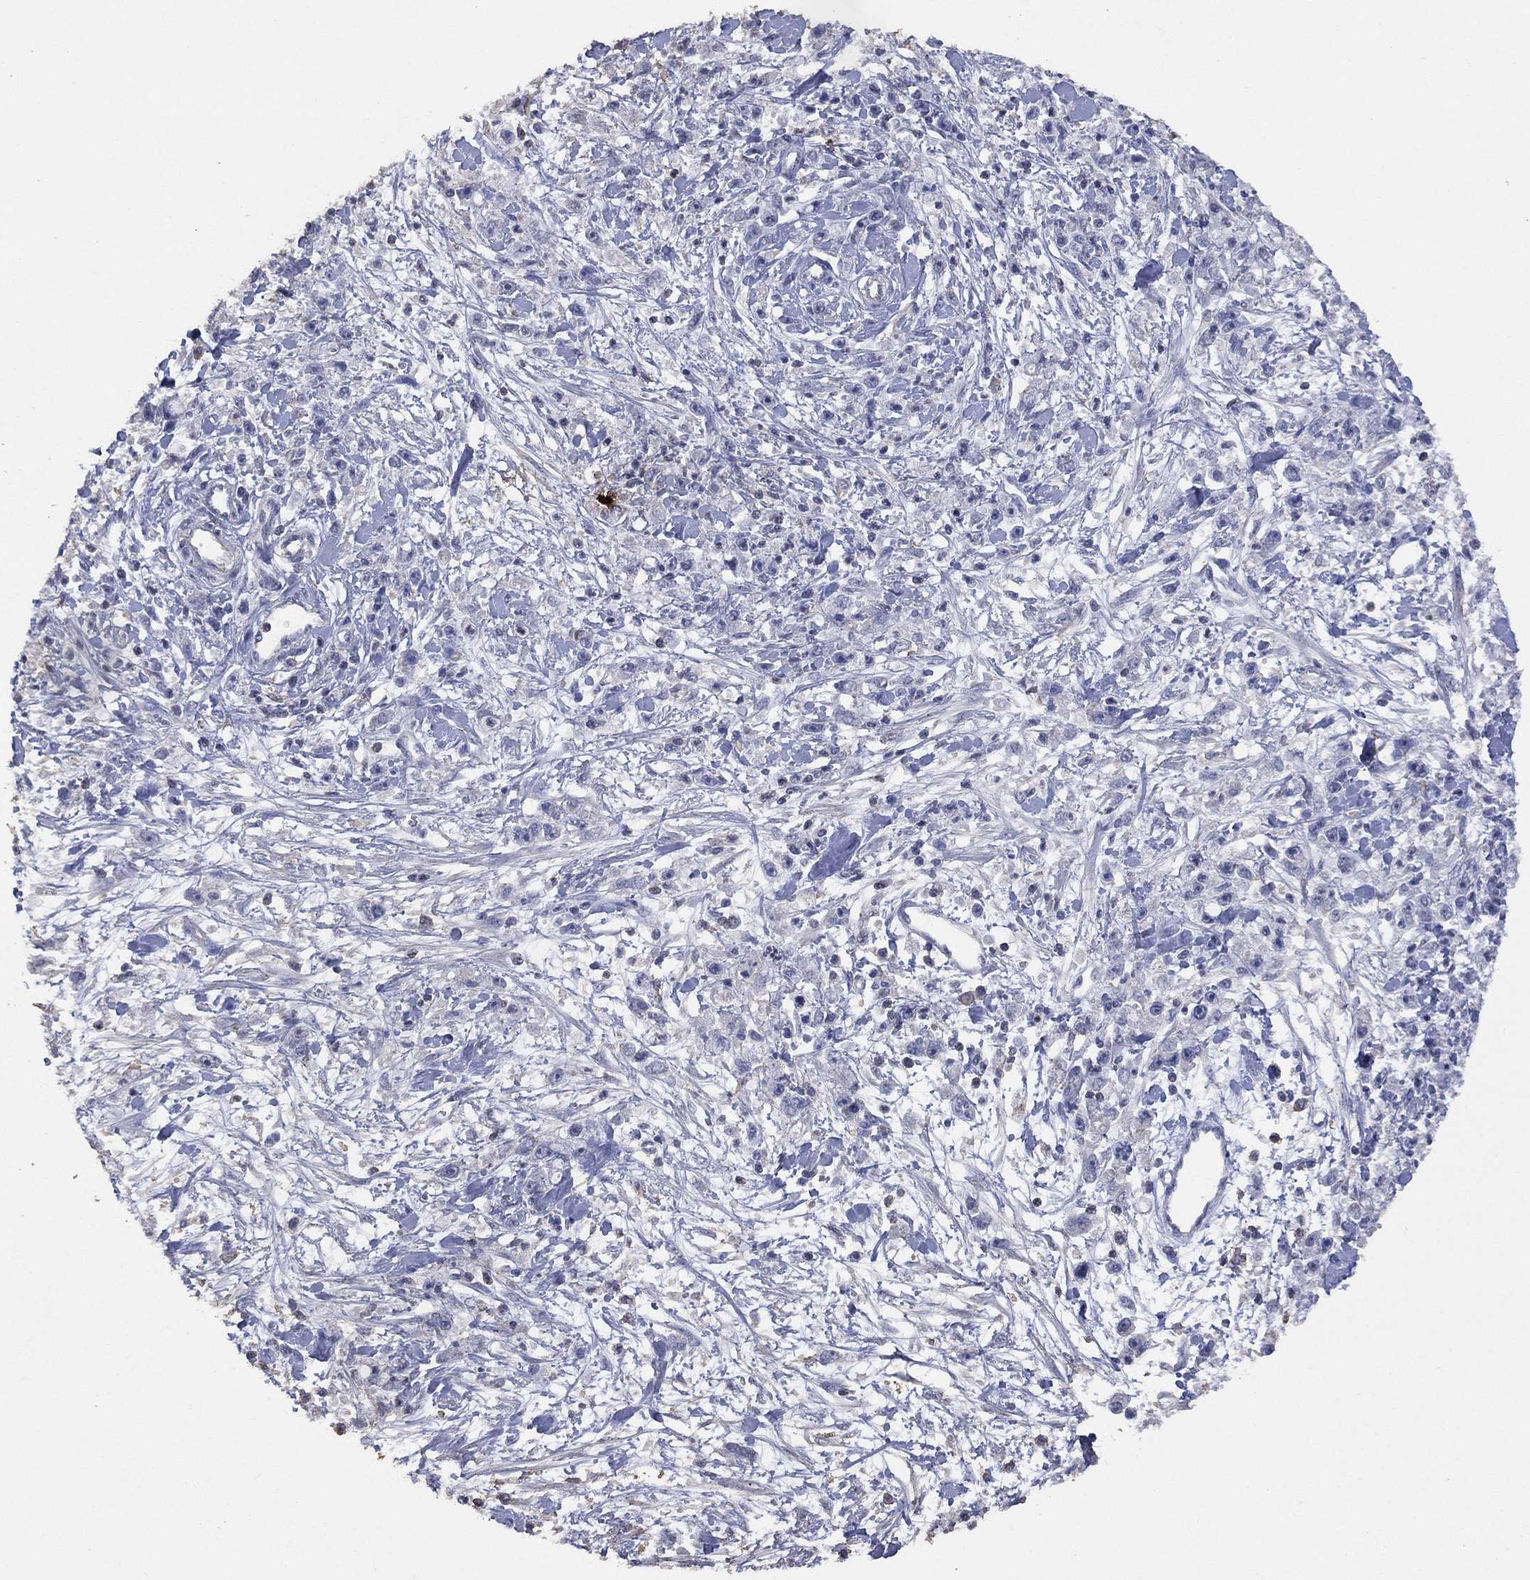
{"staining": {"intensity": "negative", "quantity": "none", "location": "none"}, "tissue": "stomach cancer", "cell_type": "Tumor cells", "image_type": "cancer", "snomed": [{"axis": "morphology", "description": "Adenocarcinoma, NOS"}, {"axis": "topography", "description": "Stomach"}], "caption": "Tumor cells show no significant expression in stomach cancer (adenocarcinoma).", "gene": "ADPRHL1", "patient": {"sex": "female", "age": 59}}